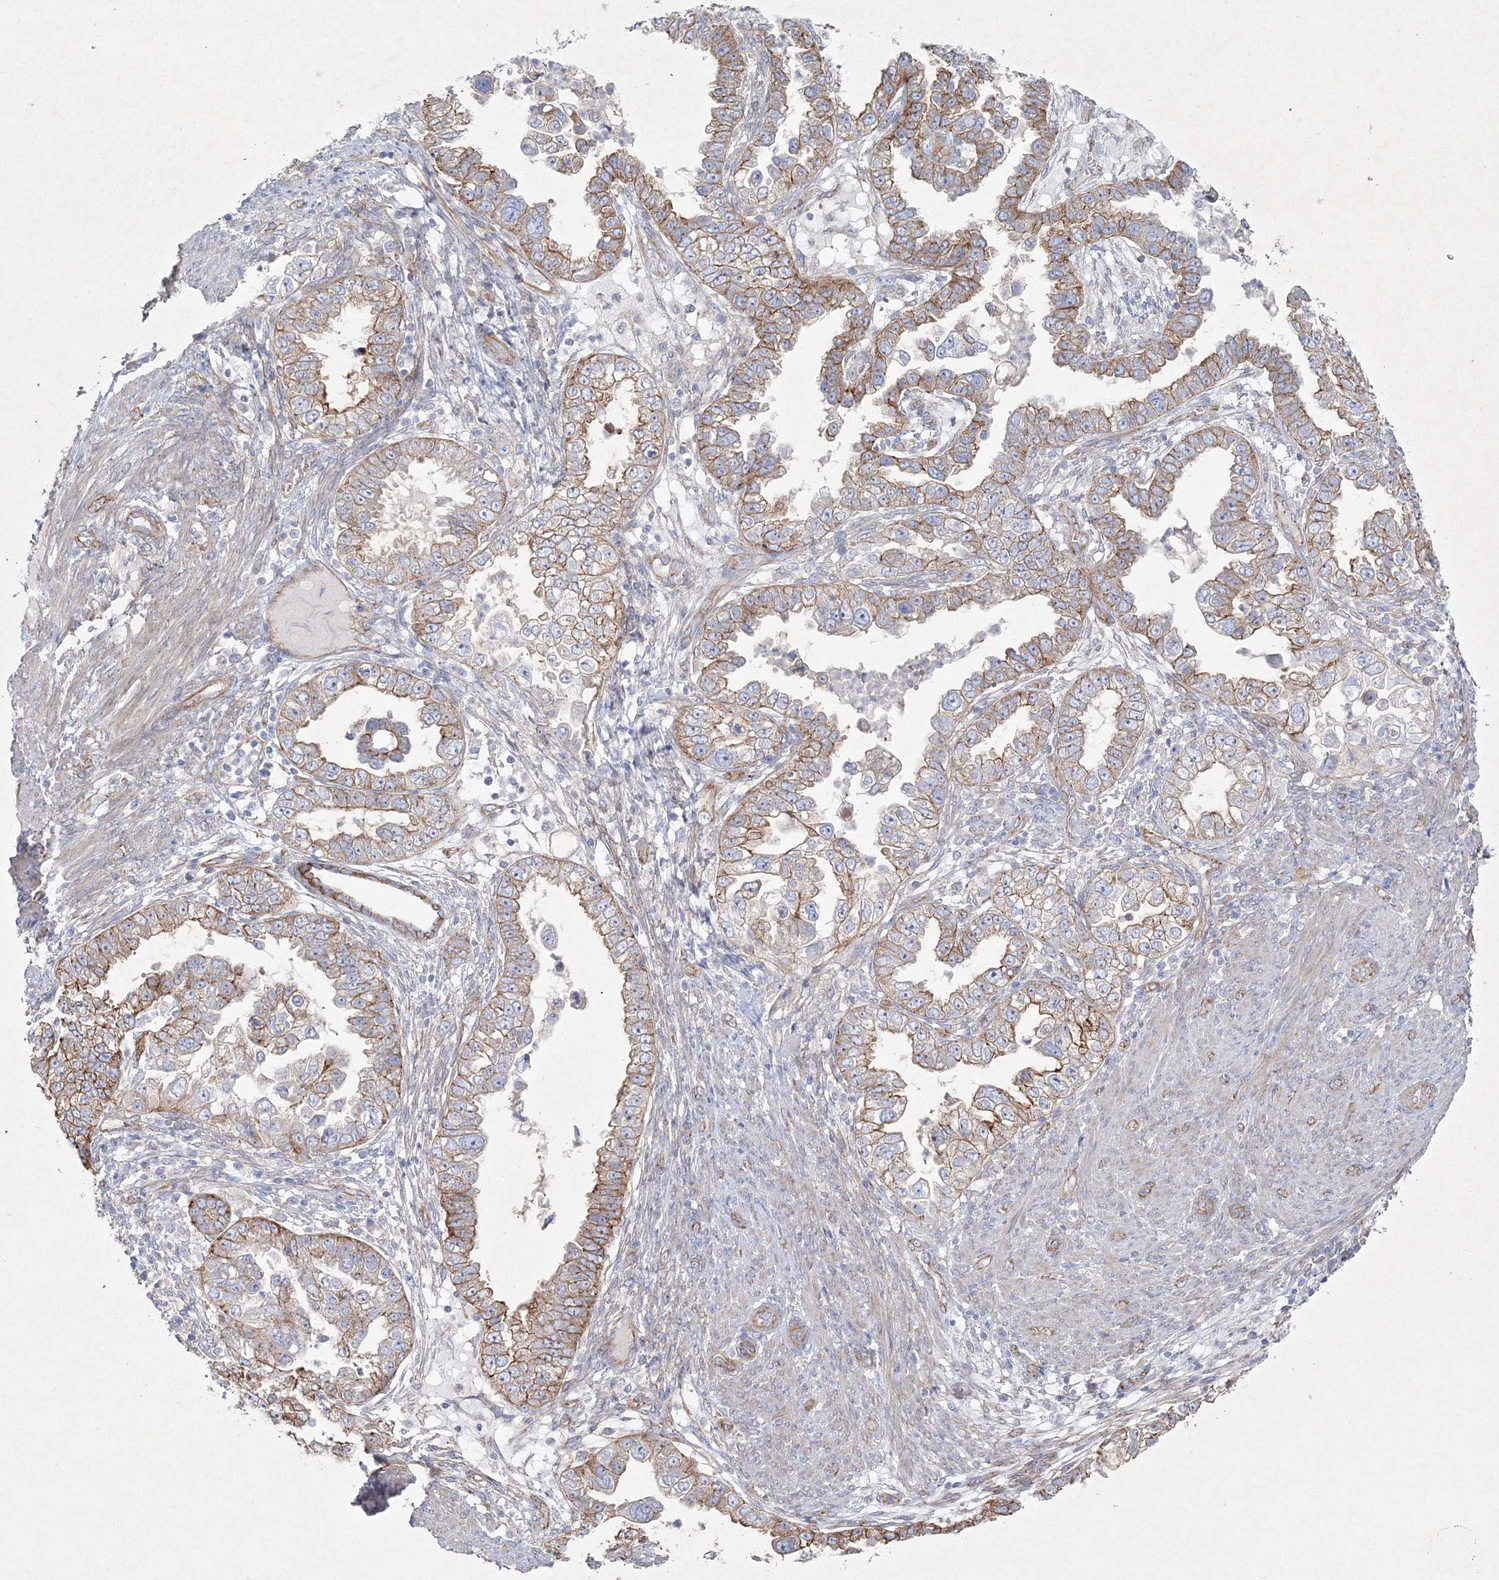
{"staining": {"intensity": "moderate", "quantity": ">75%", "location": "cytoplasmic/membranous"}, "tissue": "endometrial cancer", "cell_type": "Tumor cells", "image_type": "cancer", "snomed": [{"axis": "morphology", "description": "Adenocarcinoma, NOS"}, {"axis": "topography", "description": "Endometrium"}], "caption": "Protein staining shows moderate cytoplasmic/membranous expression in about >75% of tumor cells in adenocarcinoma (endometrial). (Brightfield microscopy of DAB IHC at high magnification).", "gene": "NAA40", "patient": {"sex": "female", "age": 85}}